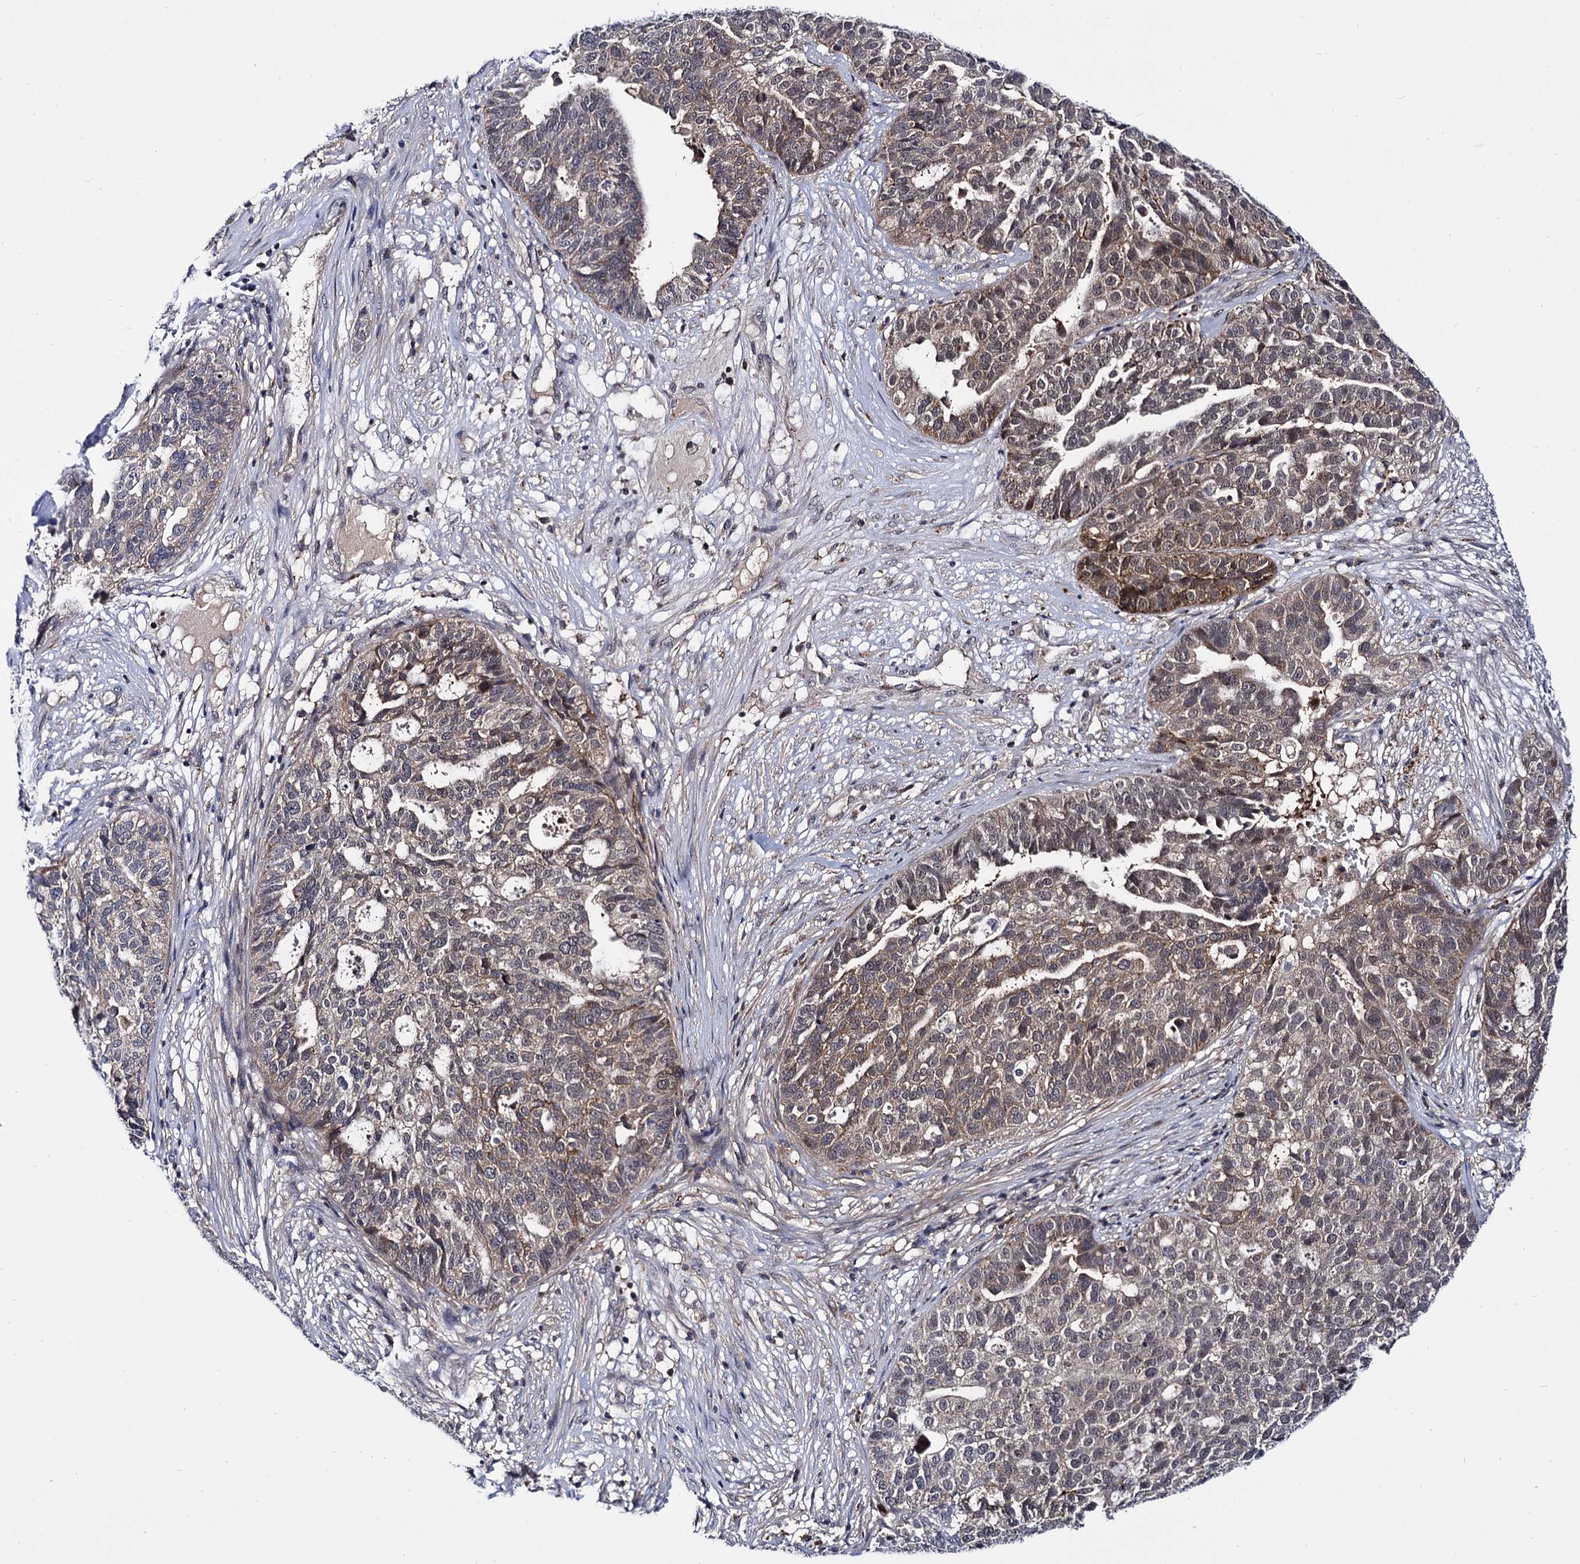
{"staining": {"intensity": "moderate", "quantity": "<25%", "location": "cytoplasmic/membranous"}, "tissue": "ovarian cancer", "cell_type": "Tumor cells", "image_type": "cancer", "snomed": [{"axis": "morphology", "description": "Cystadenocarcinoma, serous, NOS"}, {"axis": "topography", "description": "Ovary"}], "caption": "The photomicrograph exhibits a brown stain indicating the presence of a protein in the cytoplasmic/membranous of tumor cells in ovarian serous cystadenocarcinoma. Using DAB (3,3'-diaminobenzidine) (brown) and hematoxylin (blue) stains, captured at high magnification using brightfield microscopy.", "gene": "MICAL2", "patient": {"sex": "female", "age": 59}}